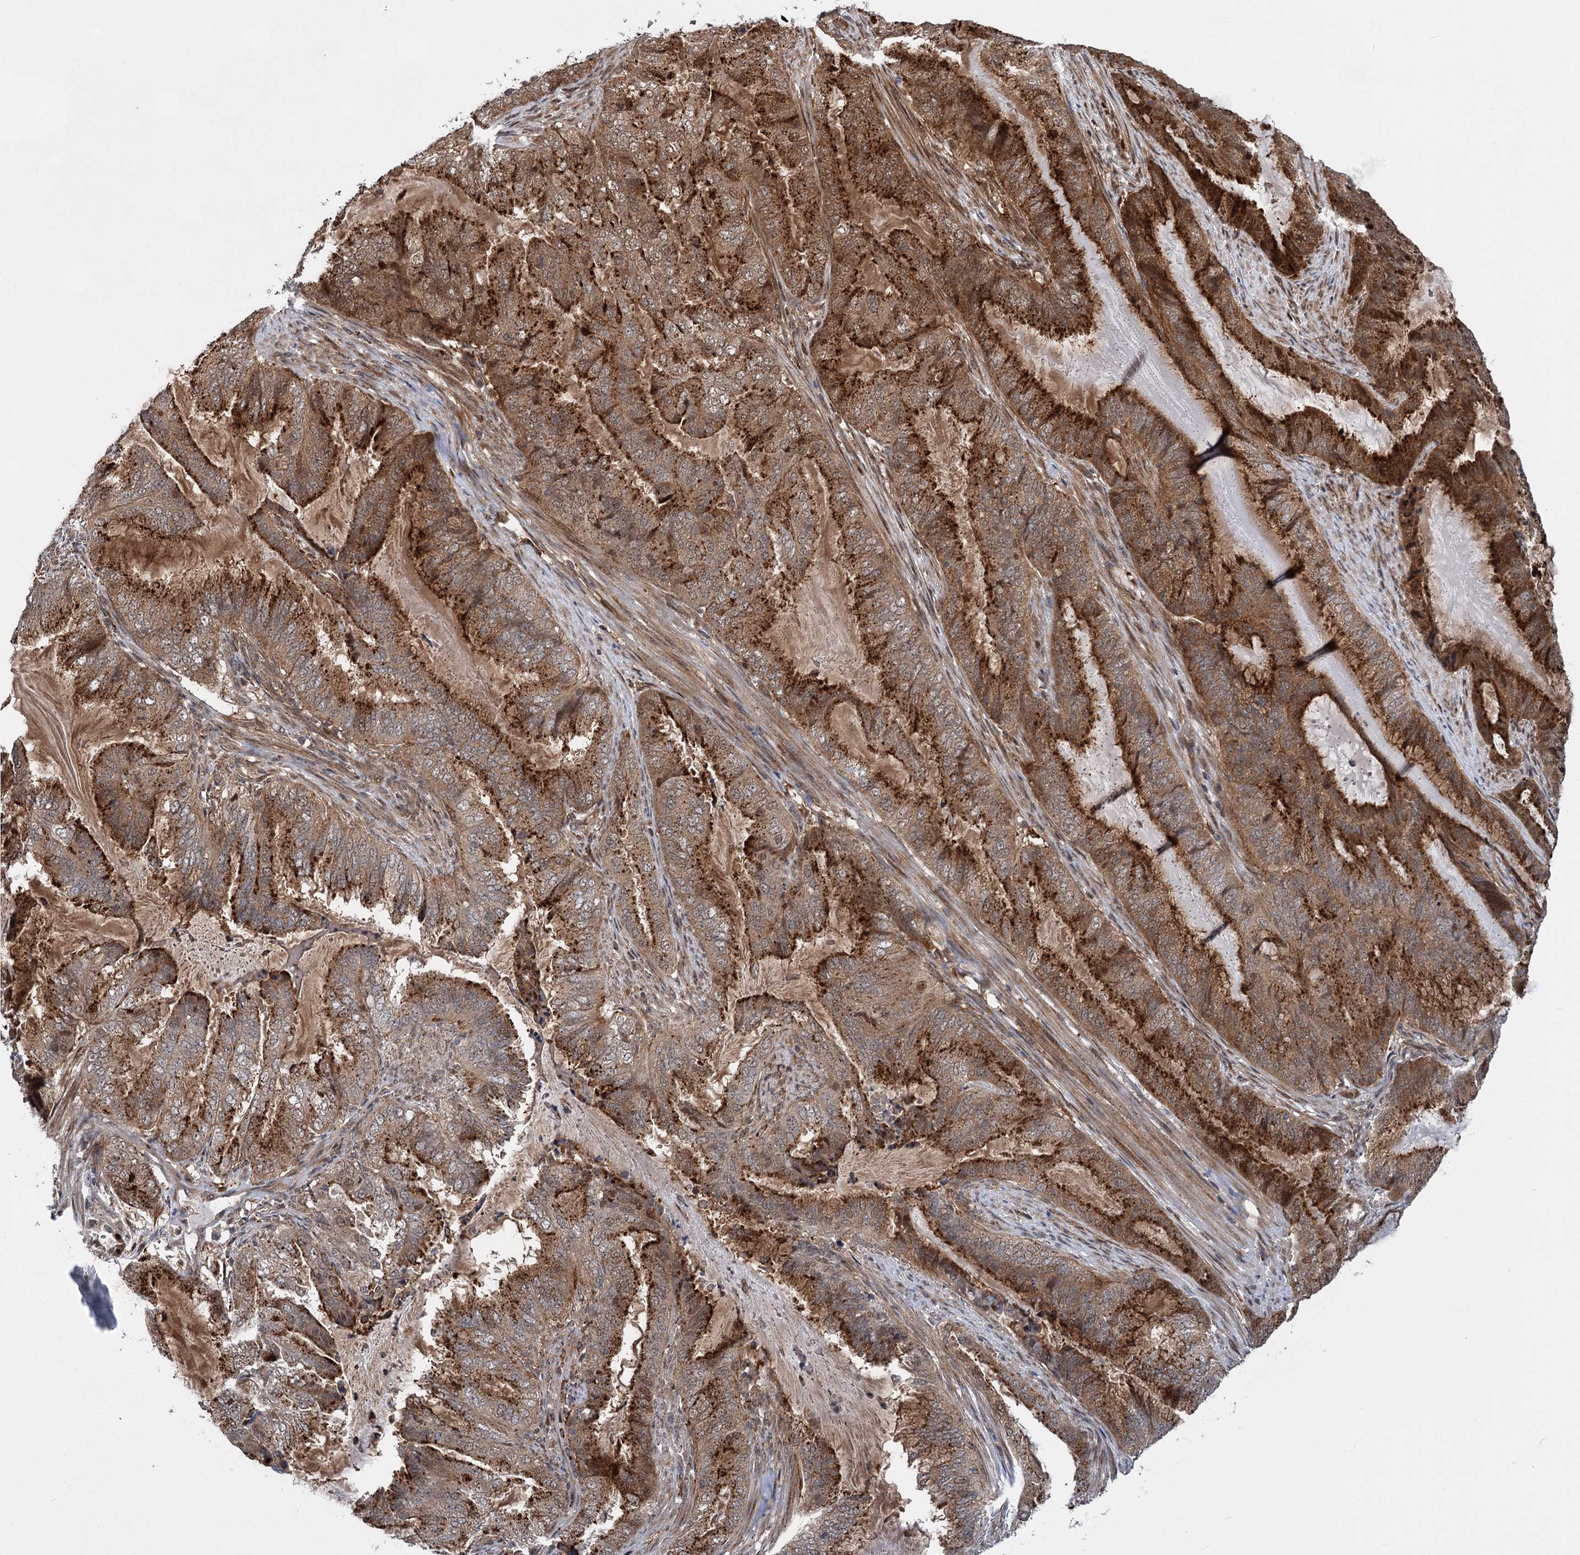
{"staining": {"intensity": "strong", "quantity": ">75%", "location": "cytoplasmic/membranous"}, "tissue": "endometrial cancer", "cell_type": "Tumor cells", "image_type": "cancer", "snomed": [{"axis": "morphology", "description": "Adenocarcinoma, NOS"}, {"axis": "topography", "description": "Endometrium"}], "caption": "Human endometrial adenocarcinoma stained with a brown dye exhibits strong cytoplasmic/membranous positive positivity in about >75% of tumor cells.", "gene": "GPBP1", "patient": {"sex": "female", "age": 51}}